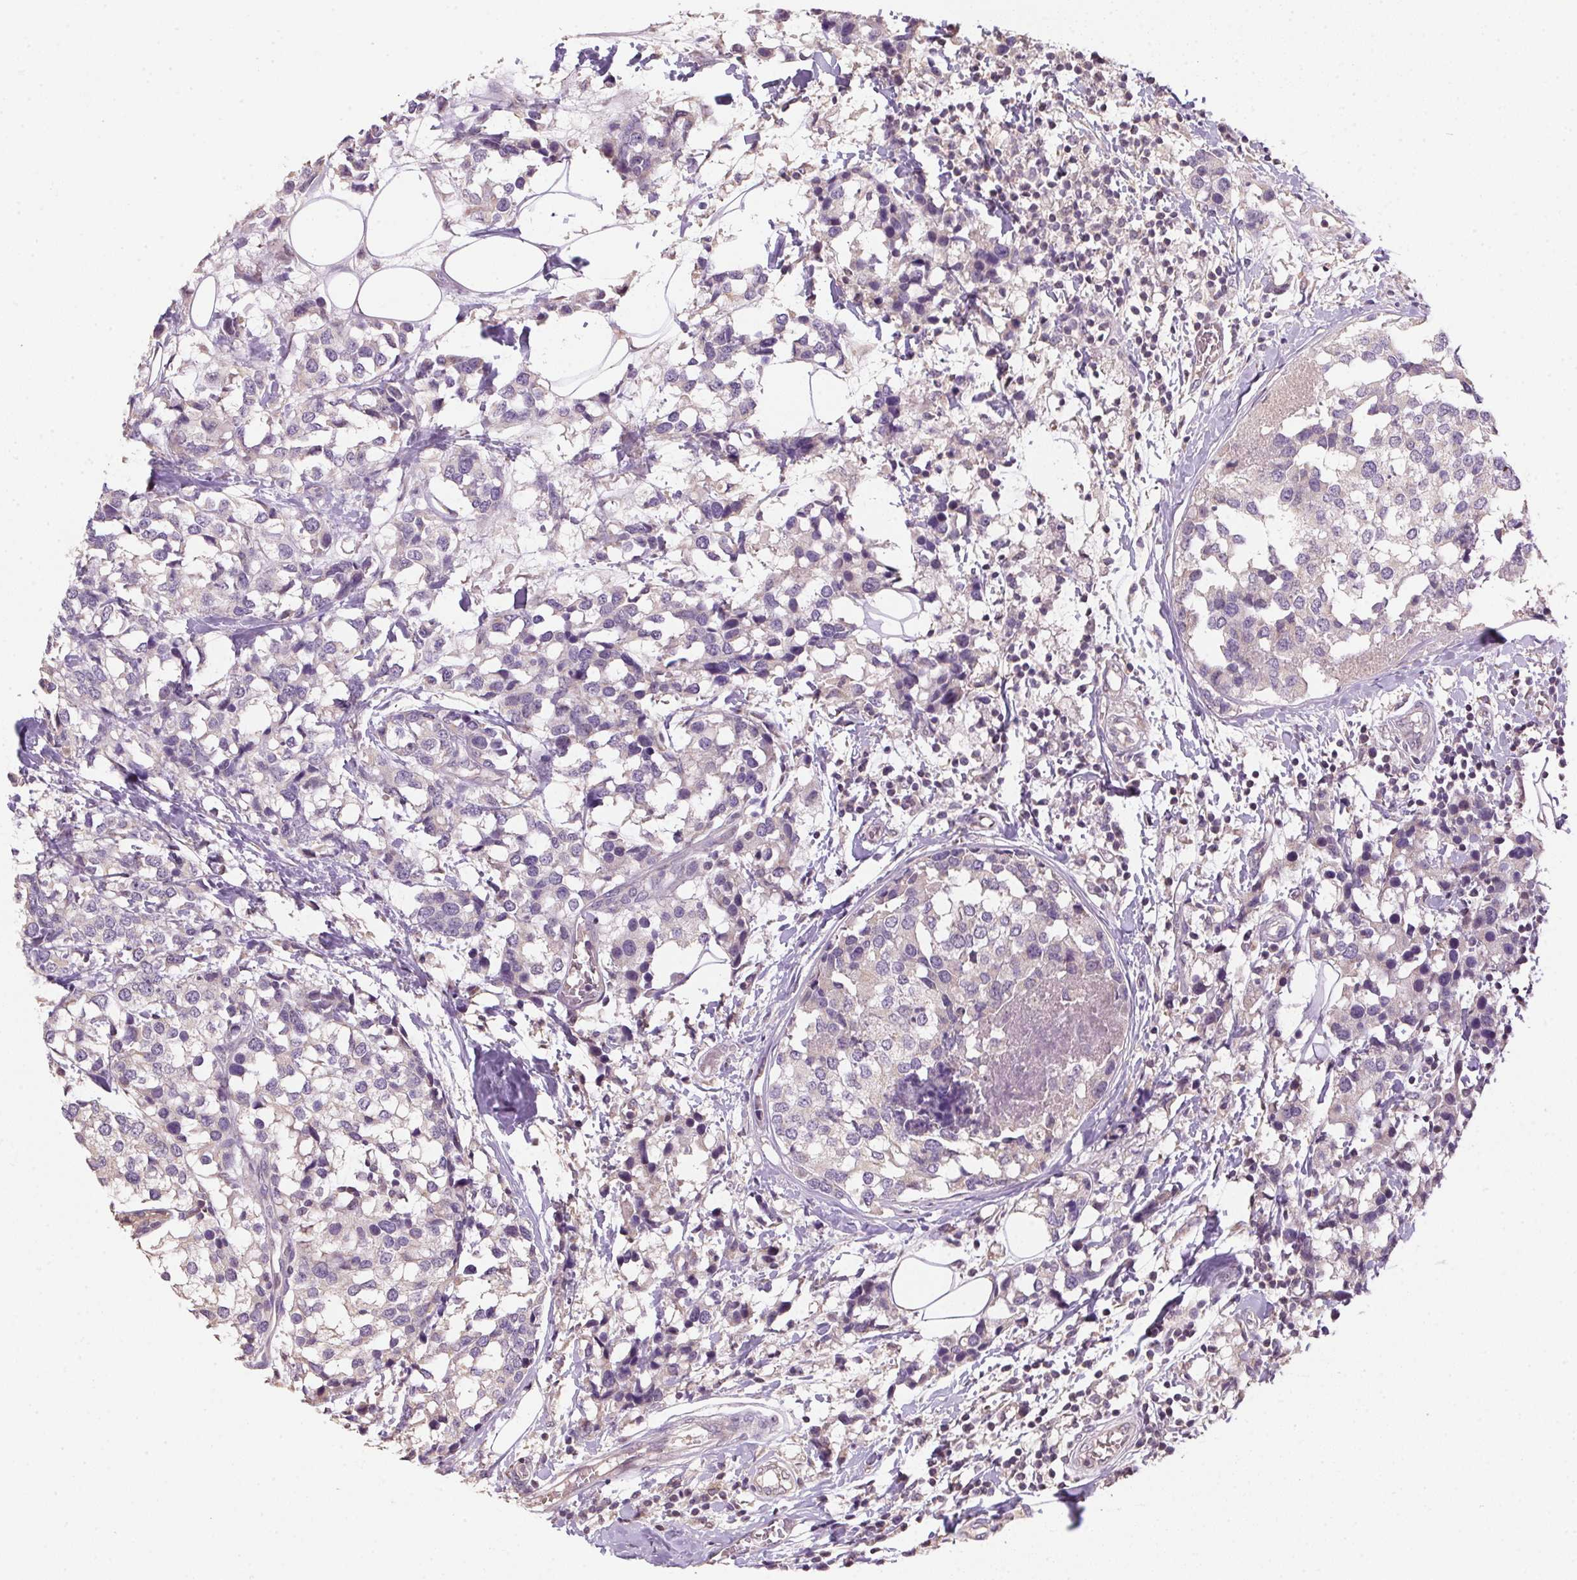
{"staining": {"intensity": "negative", "quantity": "none", "location": "none"}, "tissue": "breast cancer", "cell_type": "Tumor cells", "image_type": "cancer", "snomed": [{"axis": "morphology", "description": "Lobular carcinoma"}, {"axis": "topography", "description": "Breast"}], "caption": "Immunohistochemical staining of breast cancer (lobular carcinoma) reveals no significant expression in tumor cells.", "gene": "ALDH8A1", "patient": {"sex": "female", "age": 59}}